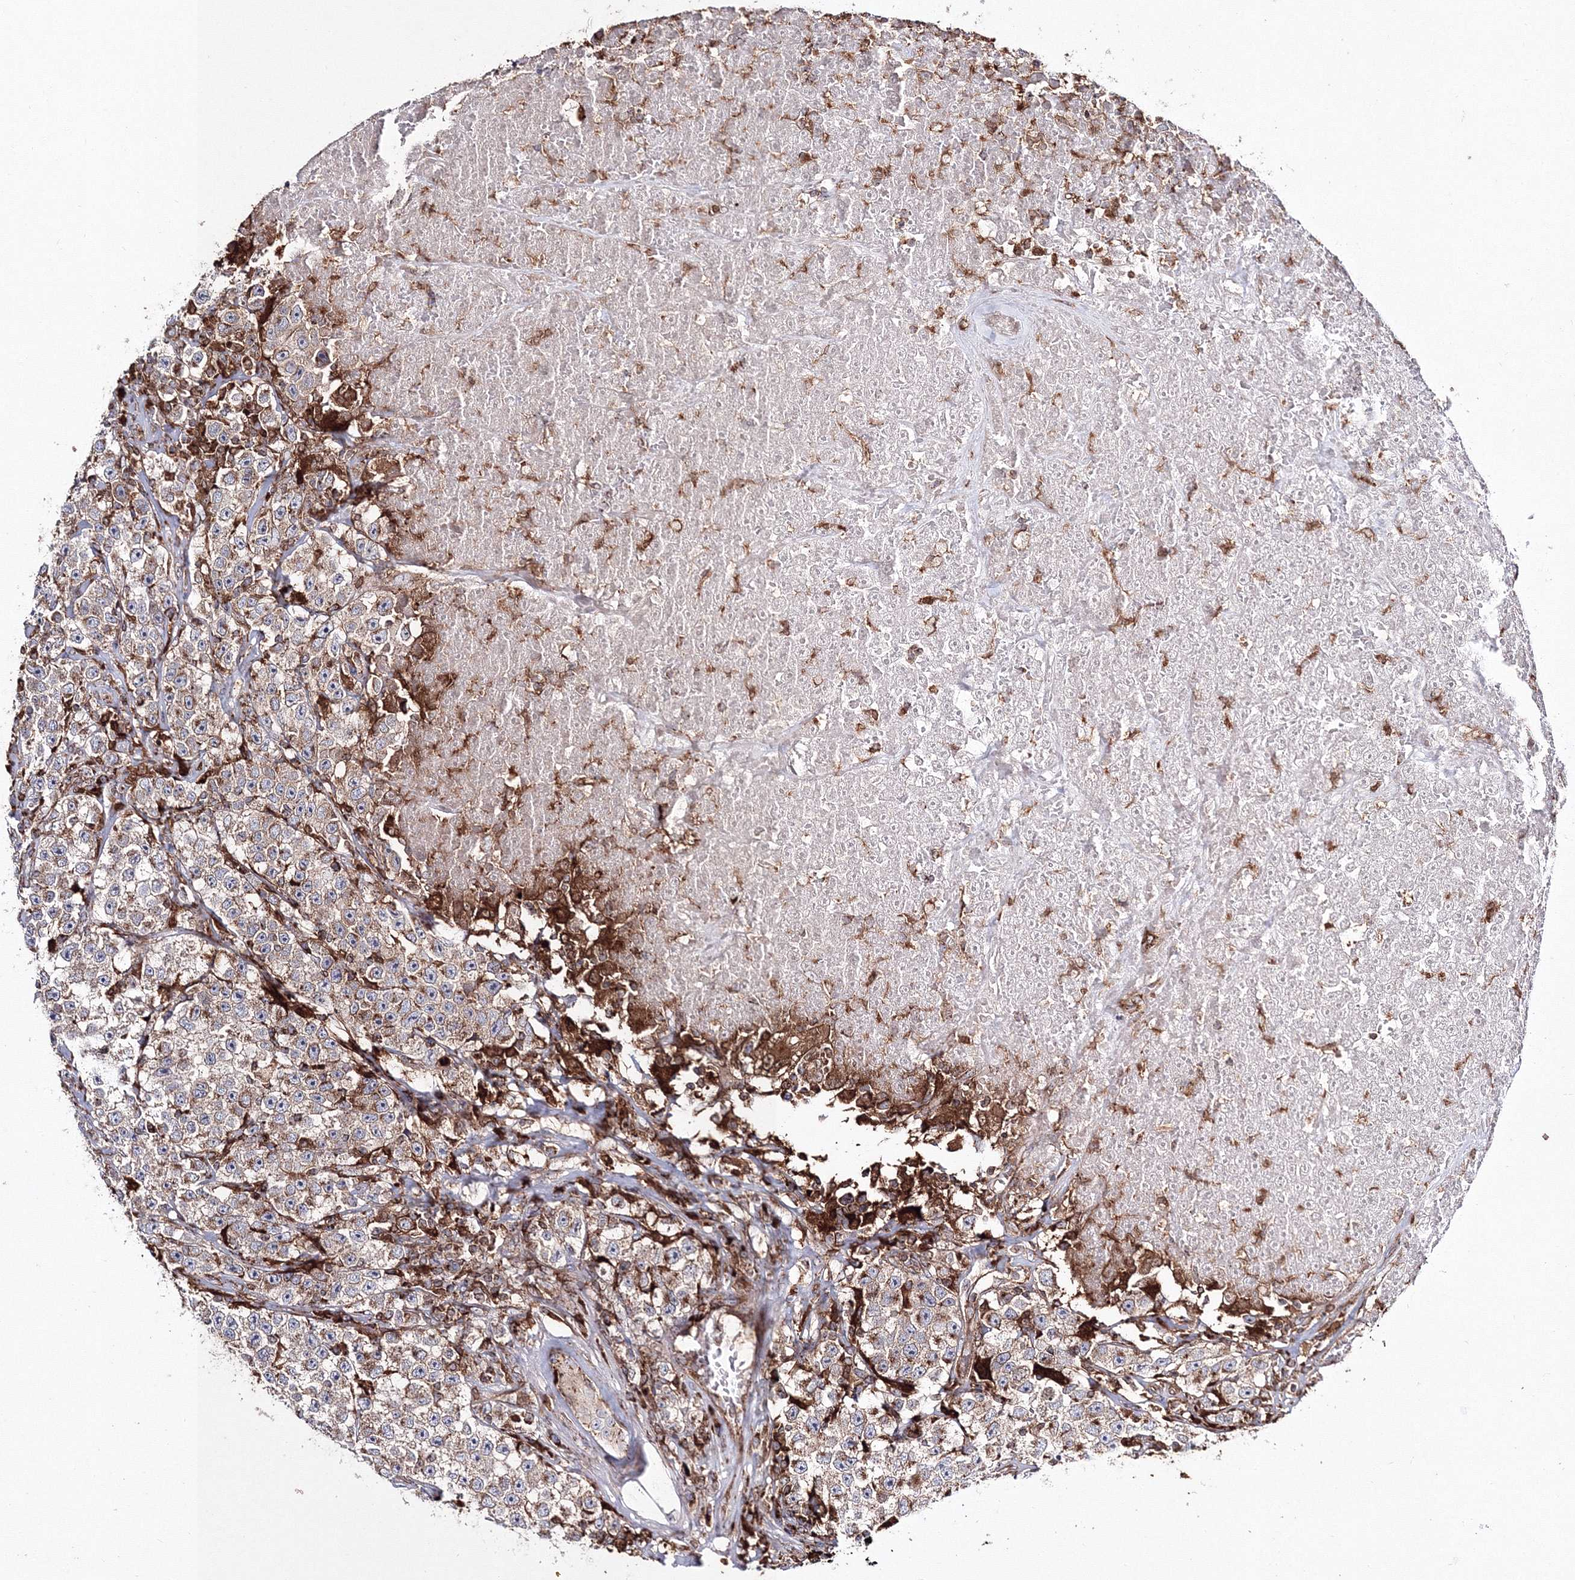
{"staining": {"intensity": "weak", "quantity": "25%-75%", "location": "cytoplasmic/membranous"}, "tissue": "testis cancer", "cell_type": "Tumor cells", "image_type": "cancer", "snomed": [{"axis": "morphology", "description": "Seminoma, NOS"}, {"axis": "topography", "description": "Testis"}], "caption": "Weak cytoplasmic/membranous staining is identified in approximately 25%-75% of tumor cells in testis cancer (seminoma). (DAB = brown stain, brightfield microscopy at high magnification).", "gene": "ARCN1", "patient": {"sex": "male", "age": 22}}